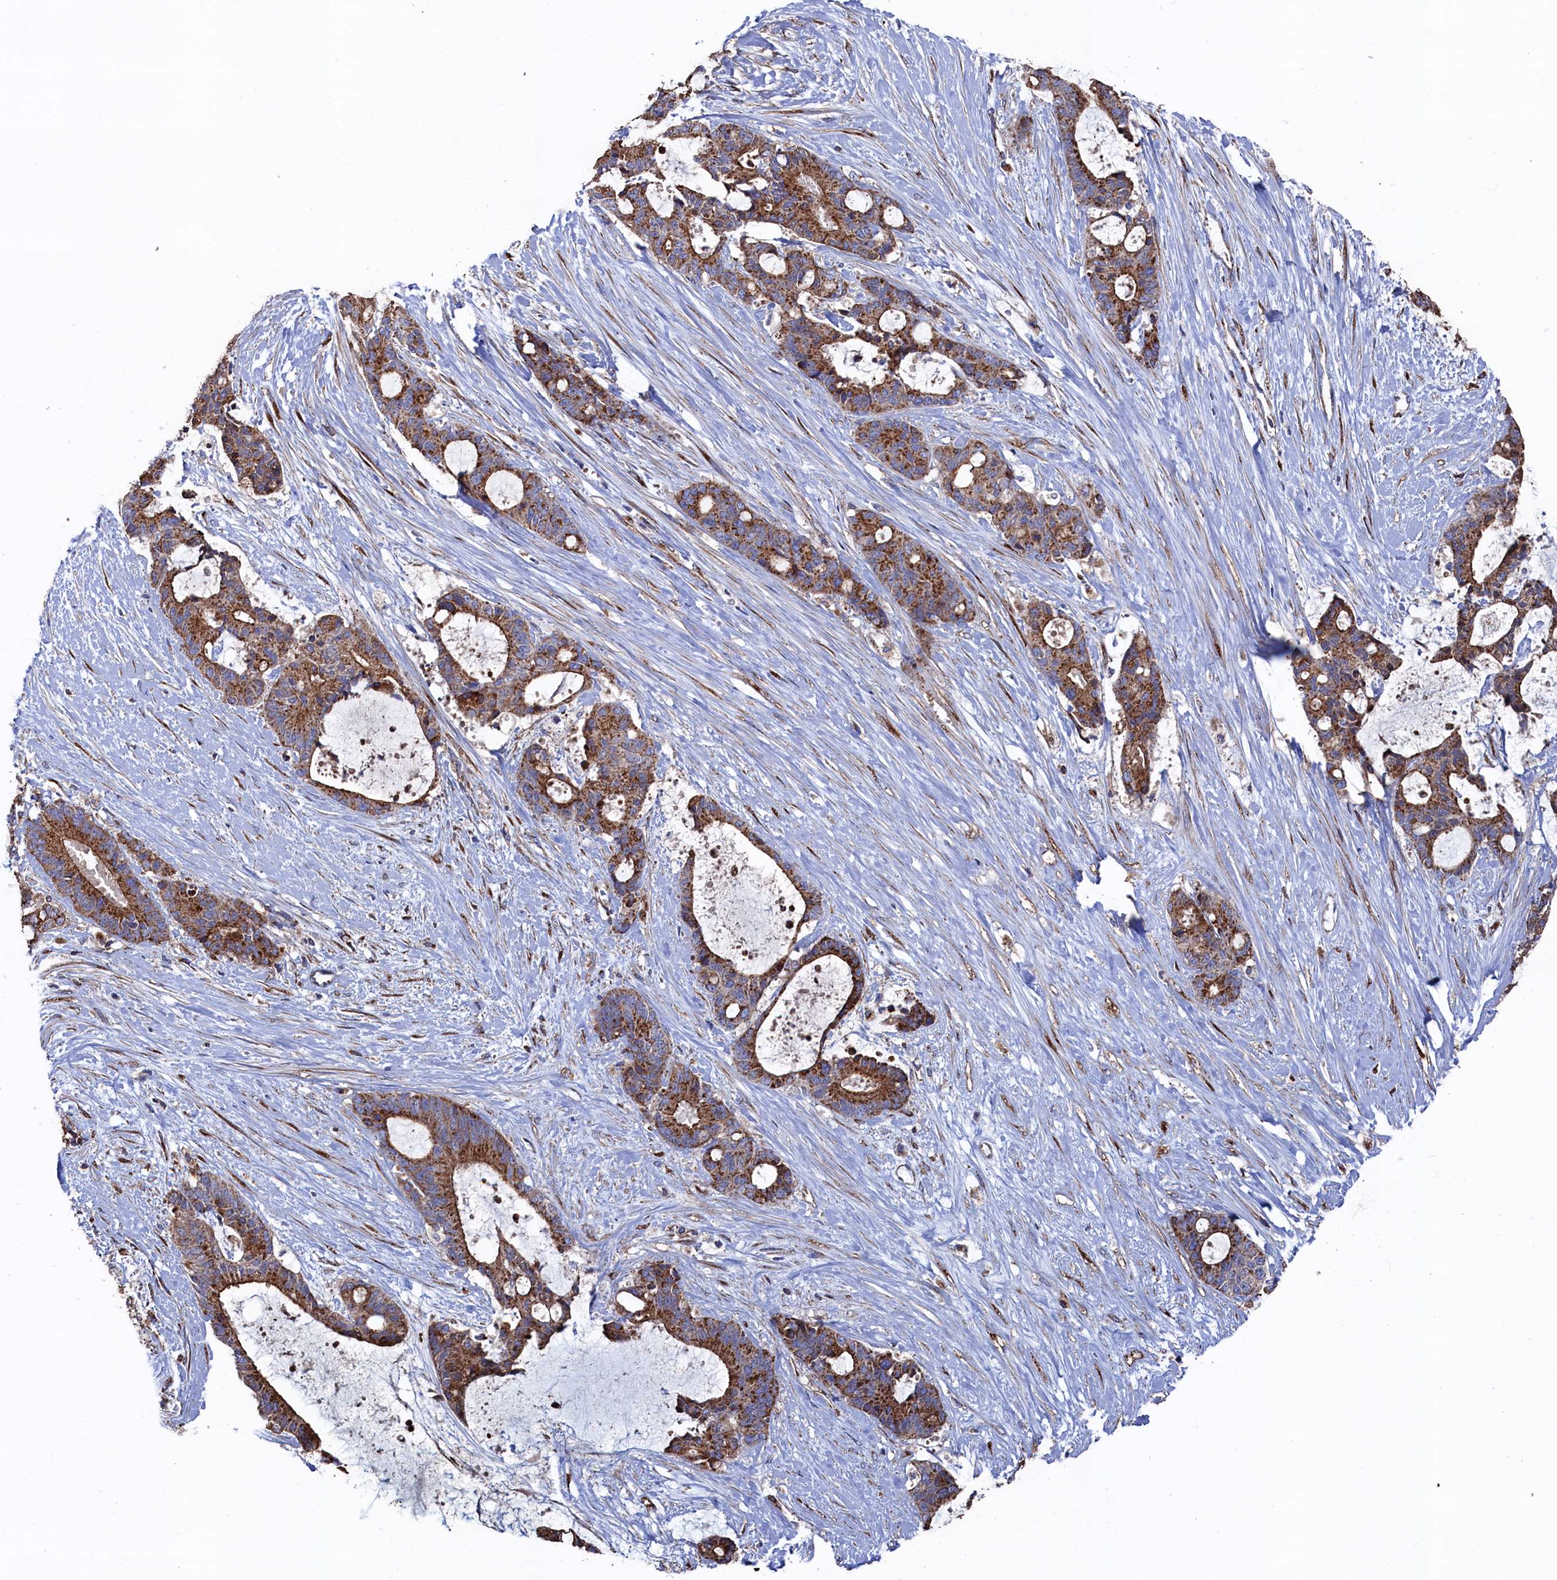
{"staining": {"intensity": "strong", "quantity": ">75%", "location": "cytoplasmic/membranous"}, "tissue": "liver cancer", "cell_type": "Tumor cells", "image_type": "cancer", "snomed": [{"axis": "morphology", "description": "Normal tissue, NOS"}, {"axis": "morphology", "description": "Cholangiocarcinoma"}, {"axis": "topography", "description": "Liver"}, {"axis": "topography", "description": "Peripheral nerve tissue"}], "caption": "IHC image of human liver cholangiocarcinoma stained for a protein (brown), which shows high levels of strong cytoplasmic/membranous expression in about >75% of tumor cells.", "gene": "PRRC1", "patient": {"sex": "female", "age": 73}}